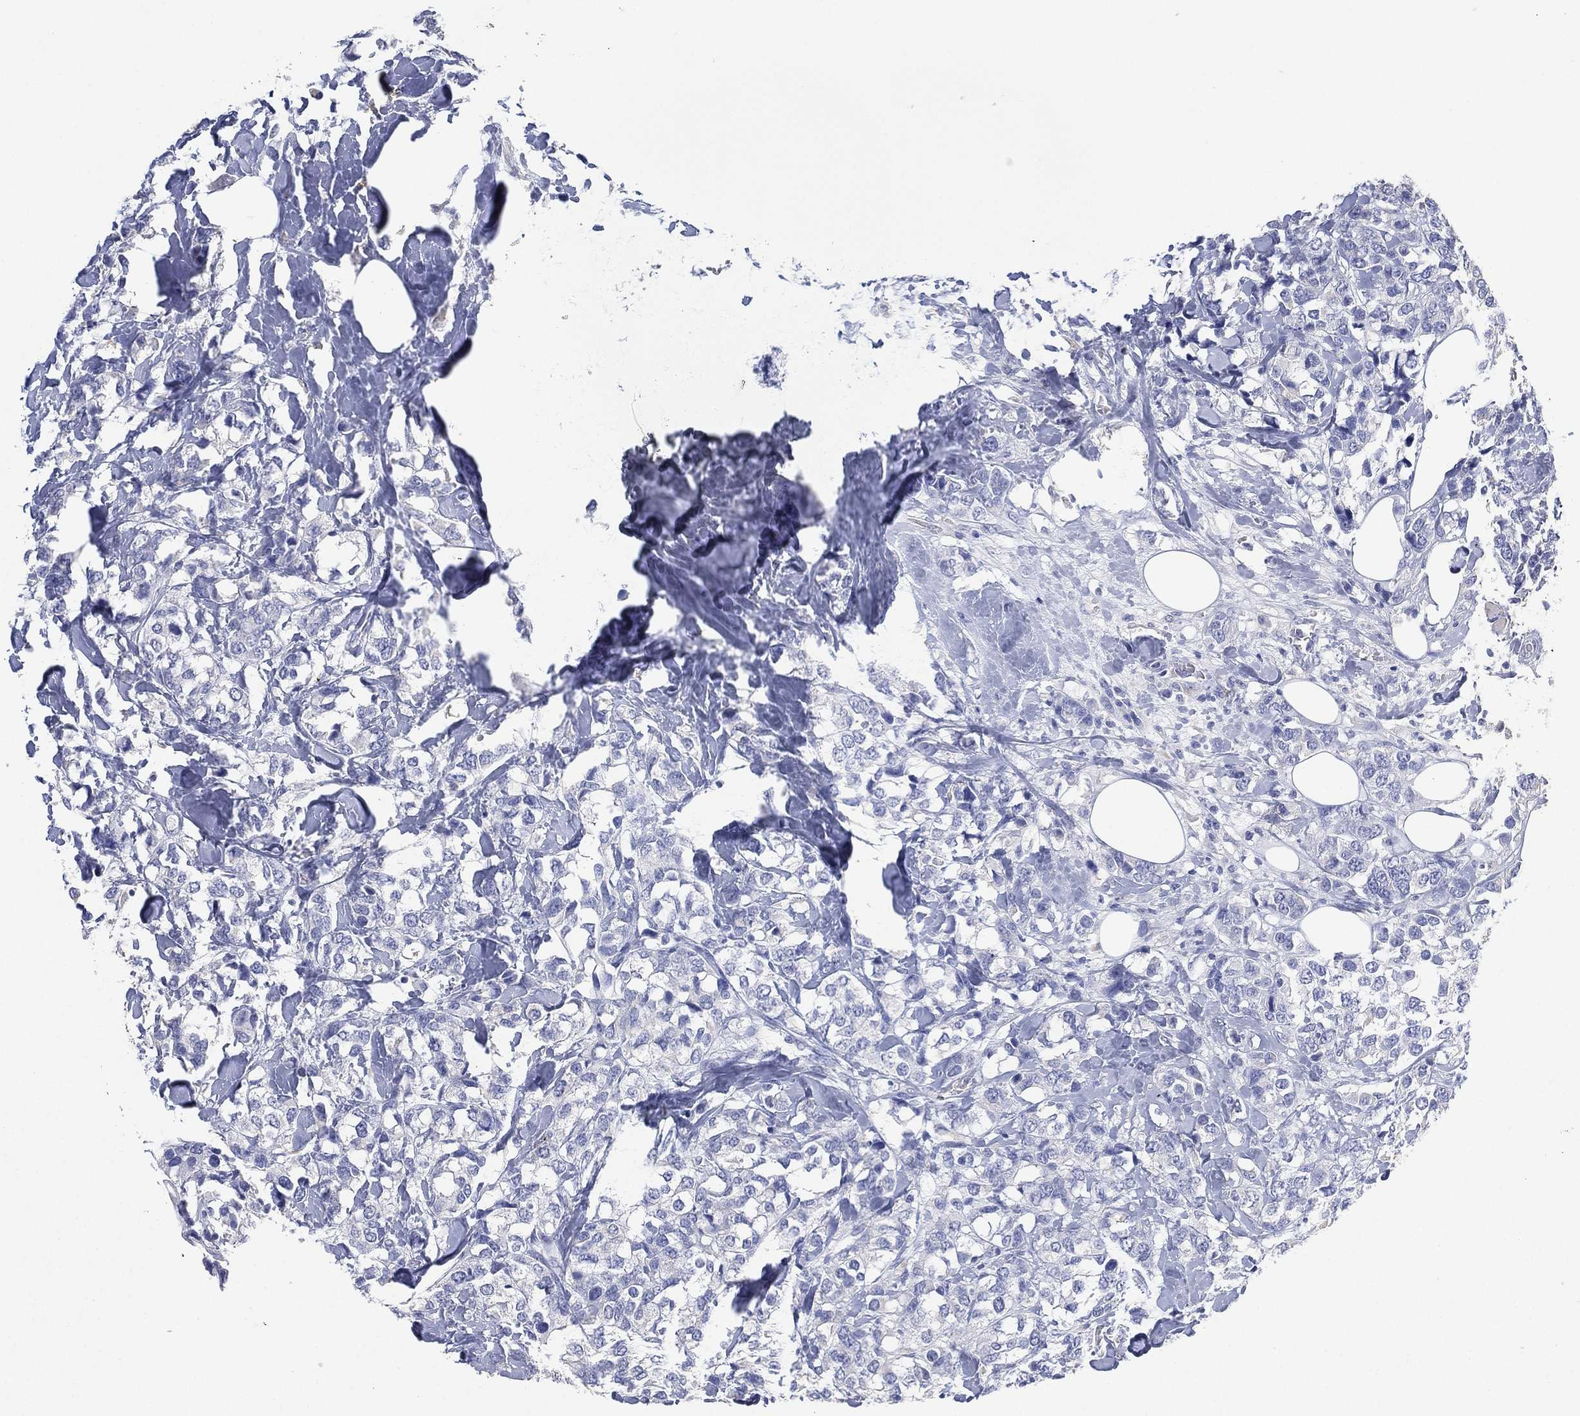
{"staining": {"intensity": "negative", "quantity": "none", "location": "none"}, "tissue": "breast cancer", "cell_type": "Tumor cells", "image_type": "cancer", "snomed": [{"axis": "morphology", "description": "Lobular carcinoma"}, {"axis": "topography", "description": "Breast"}], "caption": "The image displays no significant expression in tumor cells of breast lobular carcinoma.", "gene": "FMO1", "patient": {"sex": "female", "age": 59}}